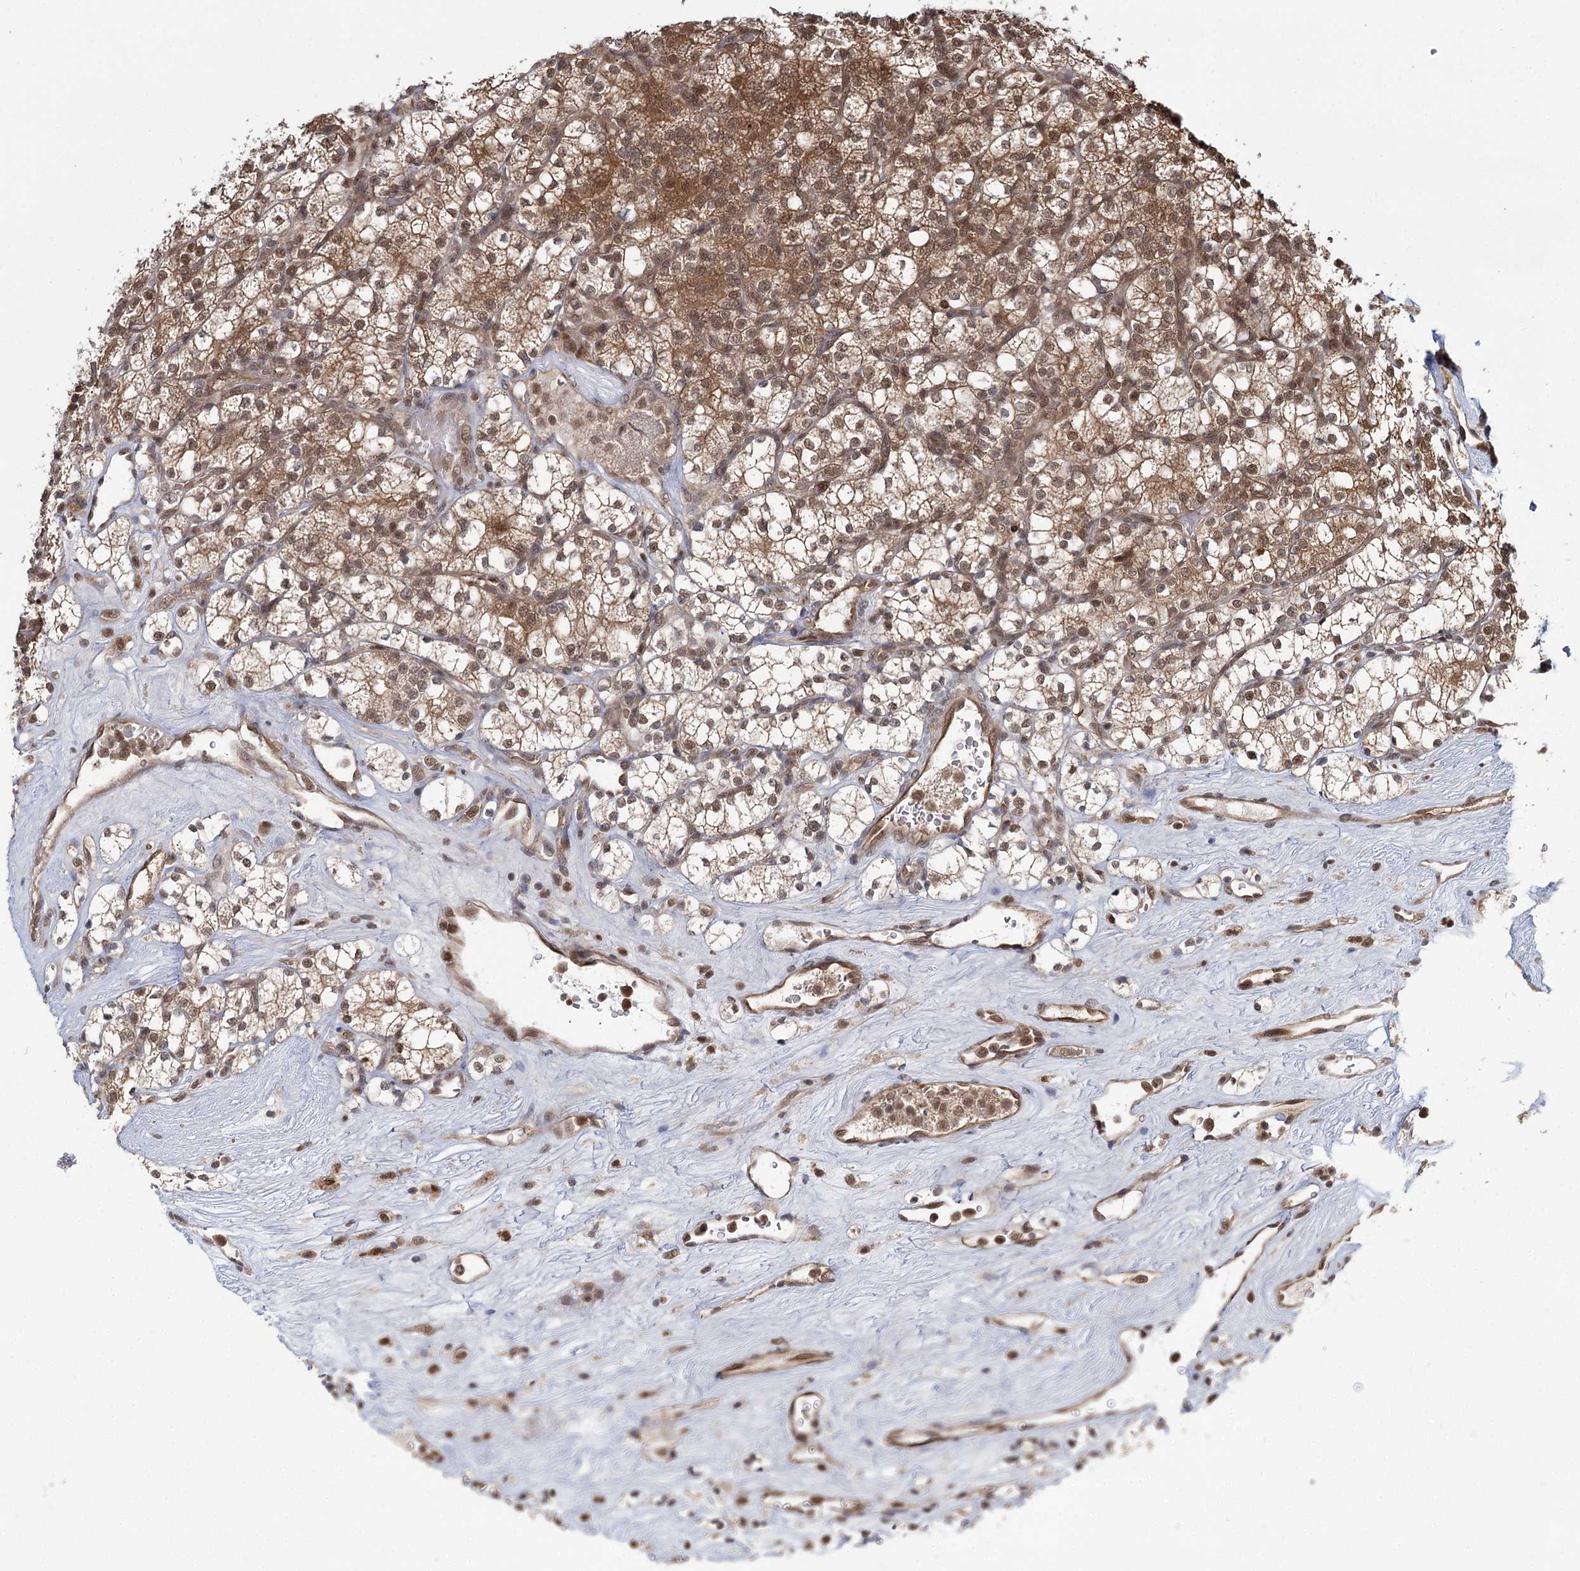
{"staining": {"intensity": "moderate", "quantity": ">75%", "location": "cytoplasmic/membranous,nuclear"}, "tissue": "renal cancer", "cell_type": "Tumor cells", "image_type": "cancer", "snomed": [{"axis": "morphology", "description": "Adenocarcinoma, NOS"}, {"axis": "topography", "description": "Kidney"}], "caption": "Protein staining exhibits moderate cytoplasmic/membranous and nuclear staining in about >75% of tumor cells in renal cancer. The protein of interest is stained brown, and the nuclei are stained in blue (DAB (3,3'-diaminobenzidine) IHC with brightfield microscopy, high magnification).", "gene": "N6AMT1", "patient": {"sex": "male", "age": 77}}